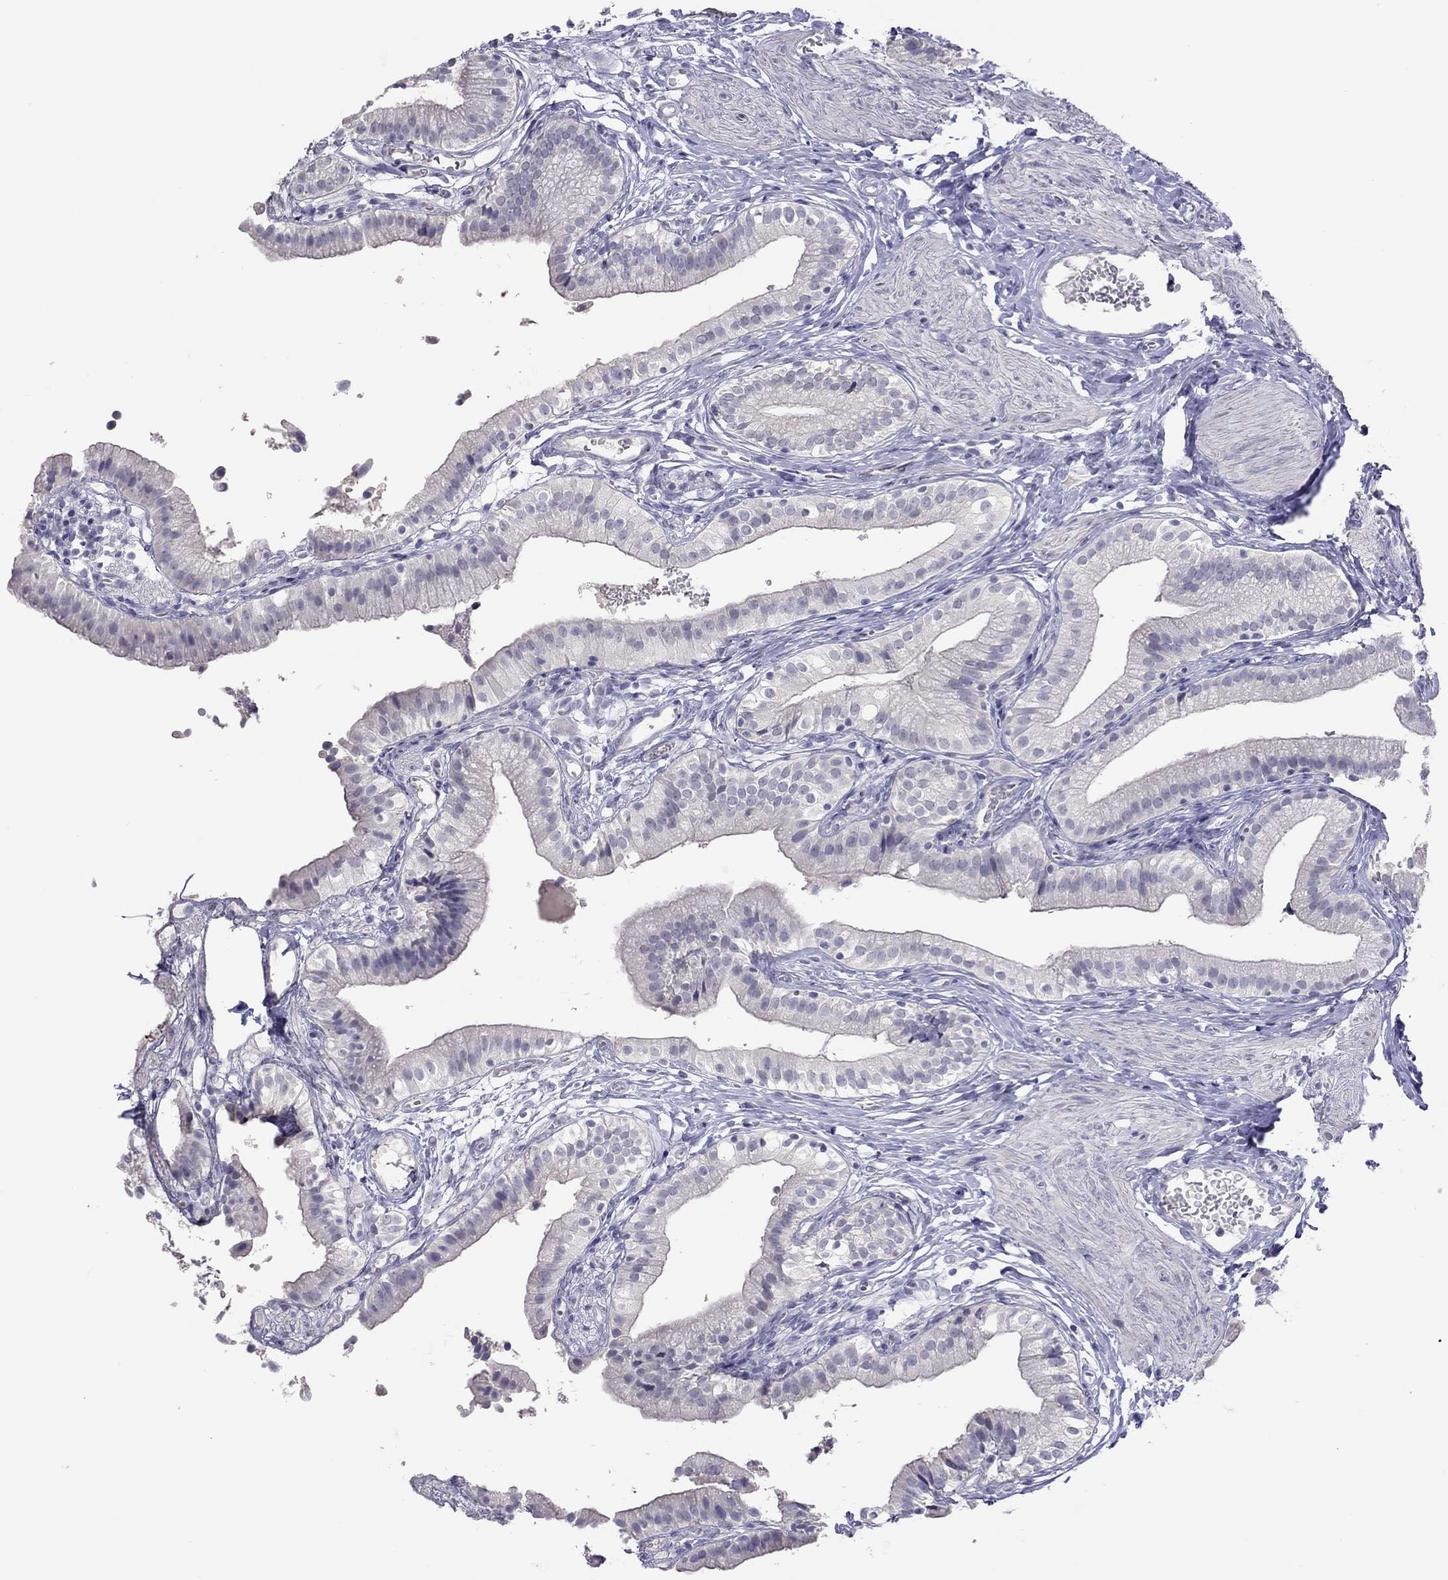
{"staining": {"intensity": "negative", "quantity": "none", "location": "none"}, "tissue": "gallbladder", "cell_type": "Glandular cells", "image_type": "normal", "snomed": [{"axis": "morphology", "description": "Normal tissue, NOS"}, {"axis": "topography", "description": "Gallbladder"}], "caption": "Immunohistochemistry histopathology image of benign gallbladder: gallbladder stained with DAB (3,3'-diaminobenzidine) demonstrates no significant protein positivity in glandular cells.", "gene": "MUC16", "patient": {"sex": "female", "age": 47}}